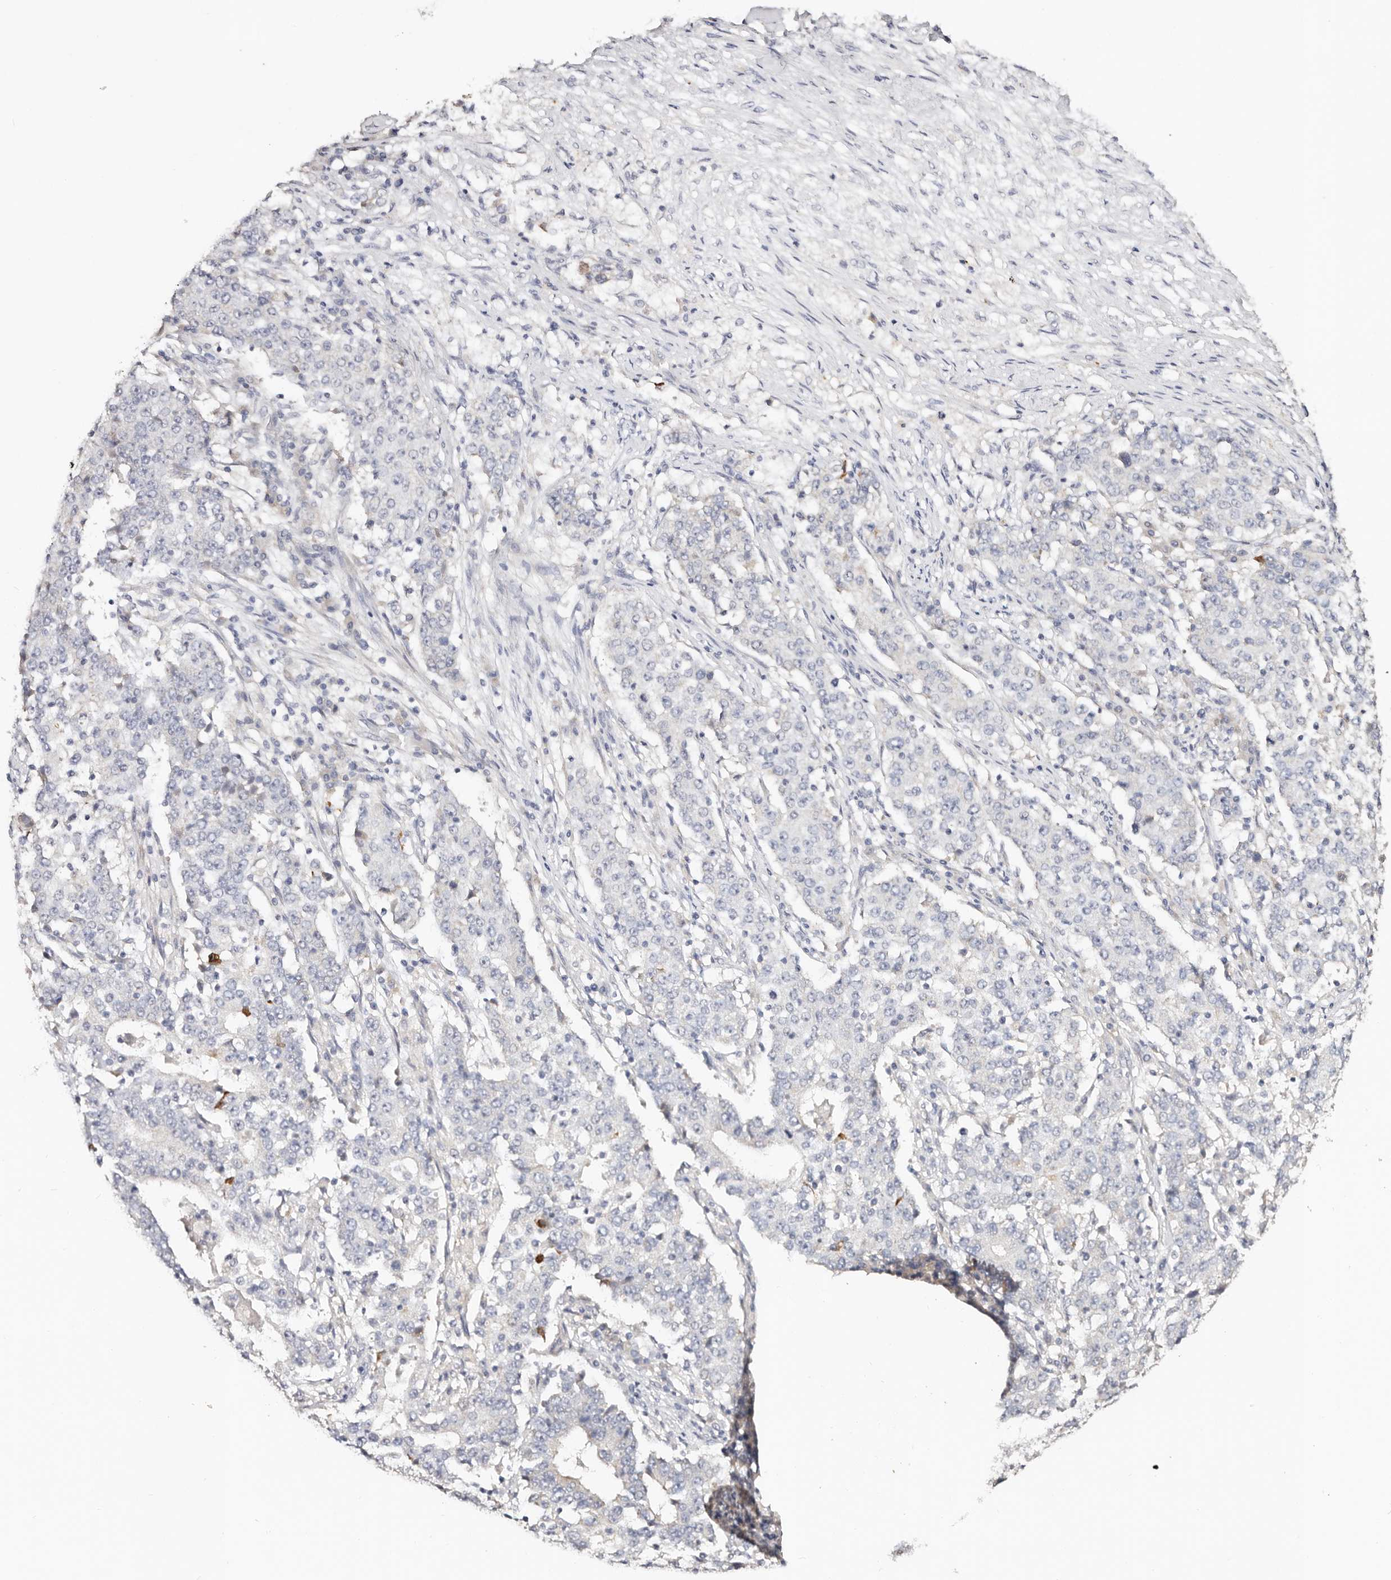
{"staining": {"intensity": "negative", "quantity": "none", "location": "none"}, "tissue": "stomach cancer", "cell_type": "Tumor cells", "image_type": "cancer", "snomed": [{"axis": "morphology", "description": "Adenocarcinoma, NOS"}, {"axis": "topography", "description": "Stomach"}], "caption": "An image of stomach cancer (adenocarcinoma) stained for a protein reveals no brown staining in tumor cells.", "gene": "VIPAS39", "patient": {"sex": "male", "age": 59}}